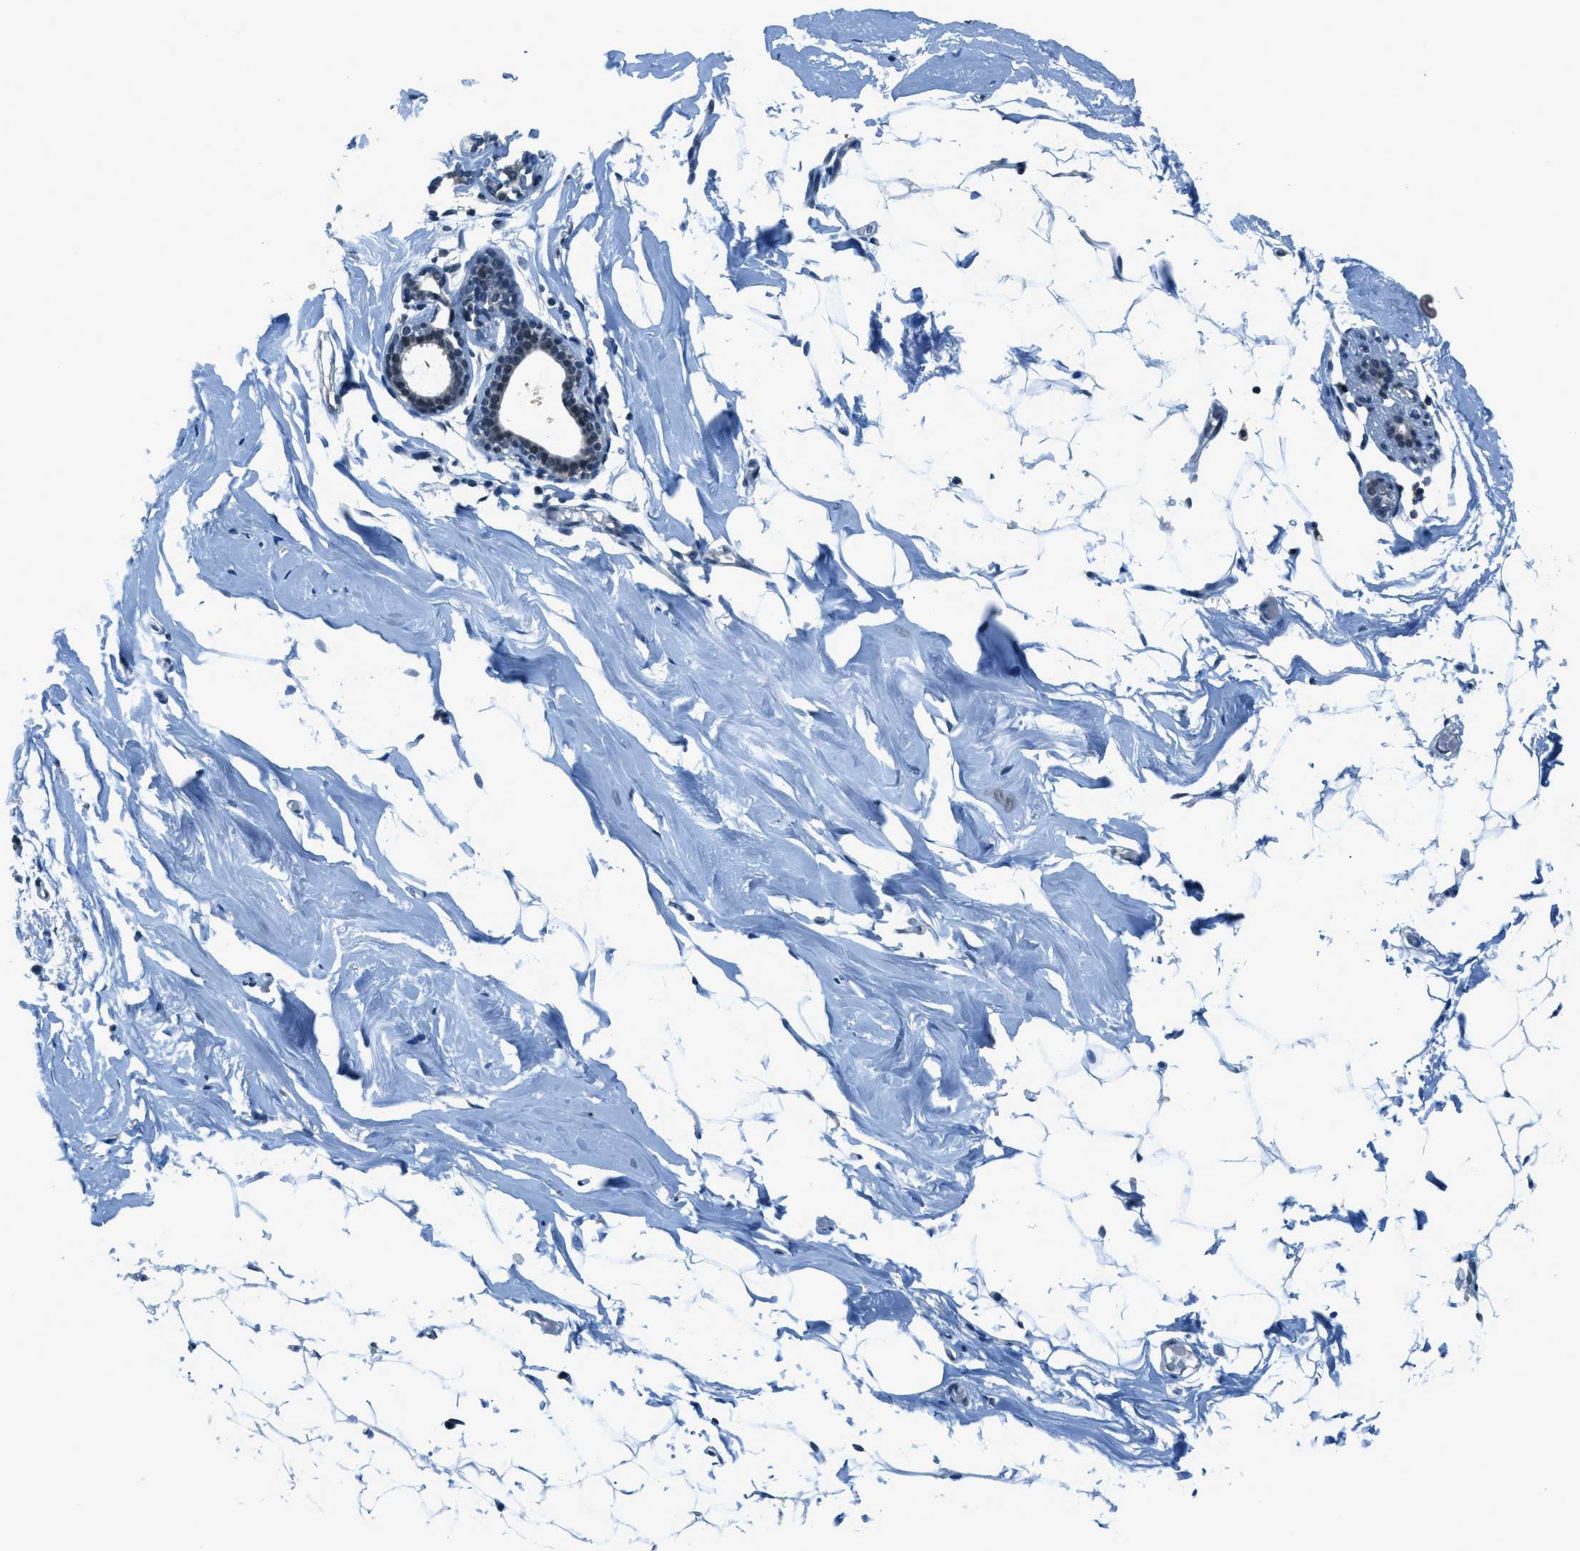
{"staining": {"intensity": "weak", "quantity": ">75%", "location": "nuclear"}, "tissue": "adipose tissue", "cell_type": "Adipocytes", "image_type": "normal", "snomed": [{"axis": "morphology", "description": "Normal tissue, NOS"}, {"axis": "topography", "description": "Breast"}, {"axis": "topography", "description": "Soft tissue"}], "caption": "Immunohistochemistry (IHC) of benign adipose tissue shows low levels of weak nuclear positivity in about >75% of adipocytes.", "gene": "OGFR", "patient": {"sex": "female", "age": 75}}